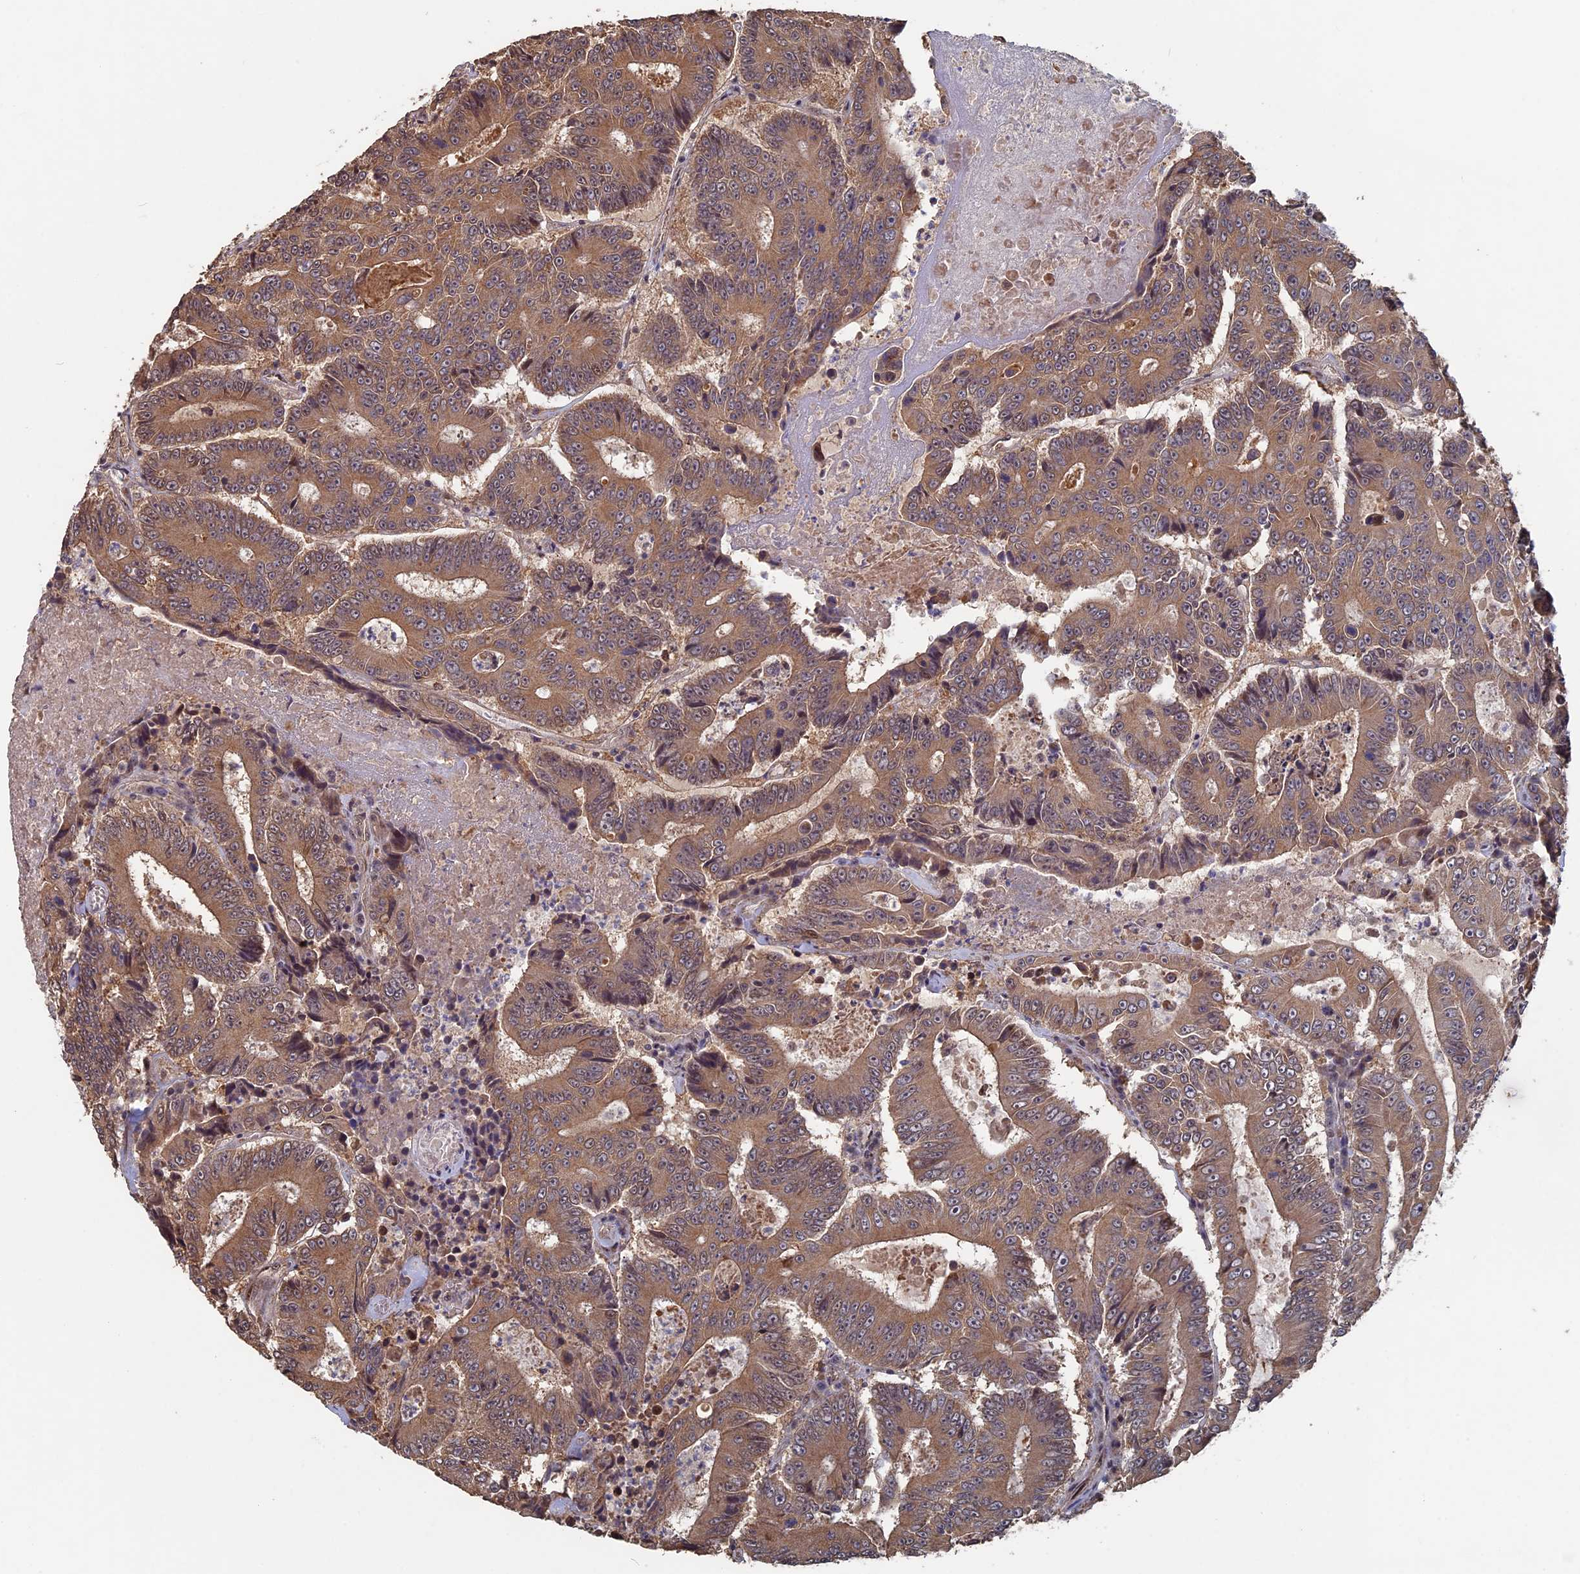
{"staining": {"intensity": "moderate", "quantity": ">75%", "location": "cytoplasmic/membranous"}, "tissue": "colorectal cancer", "cell_type": "Tumor cells", "image_type": "cancer", "snomed": [{"axis": "morphology", "description": "Adenocarcinoma, NOS"}, {"axis": "topography", "description": "Colon"}], "caption": "This image displays immunohistochemistry (IHC) staining of adenocarcinoma (colorectal), with medium moderate cytoplasmic/membranous positivity in approximately >75% of tumor cells.", "gene": "KIAA1328", "patient": {"sex": "male", "age": 83}}